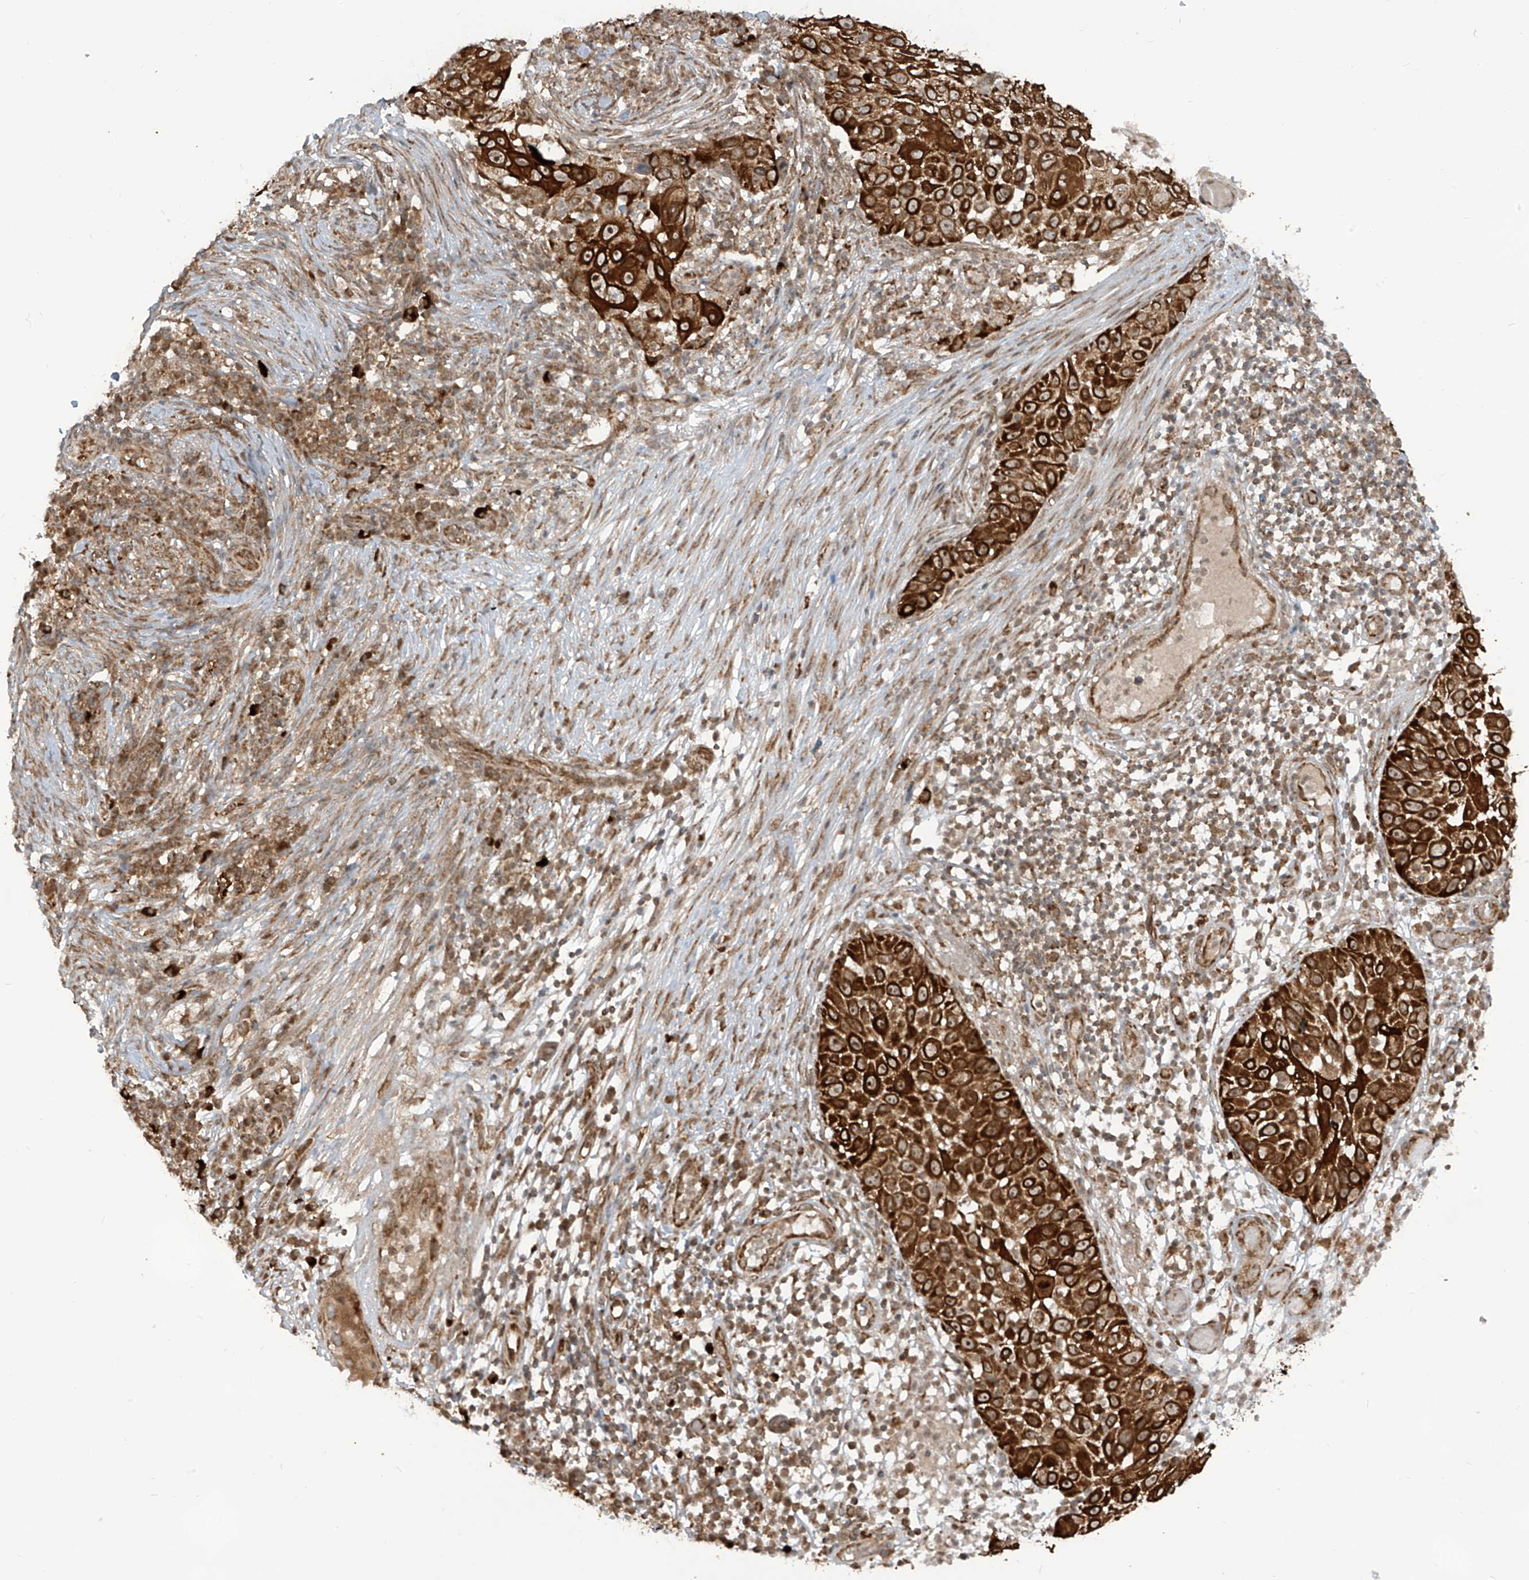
{"staining": {"intensity": "strong", "quantity": ">75%", "location": "cytoplasmic/membranous"}, "tissue": "skin cancer", "cell_type": "Tumor cells", "image_type": "cancer", "snomed": [{"axis": "morphology", "description": "Squamous cell carcinoma, NOS"}, {"axis": "topography", "description": "Skin"}], "caption": "The histopathology image reveals immunohistochemical staining of skin cancer. There is strong cytoplasmic/membranous expression is seen in about >75% of tumor cells.", "gene": "TRIM67", "patient": {"sex": "female", "age": 44}}